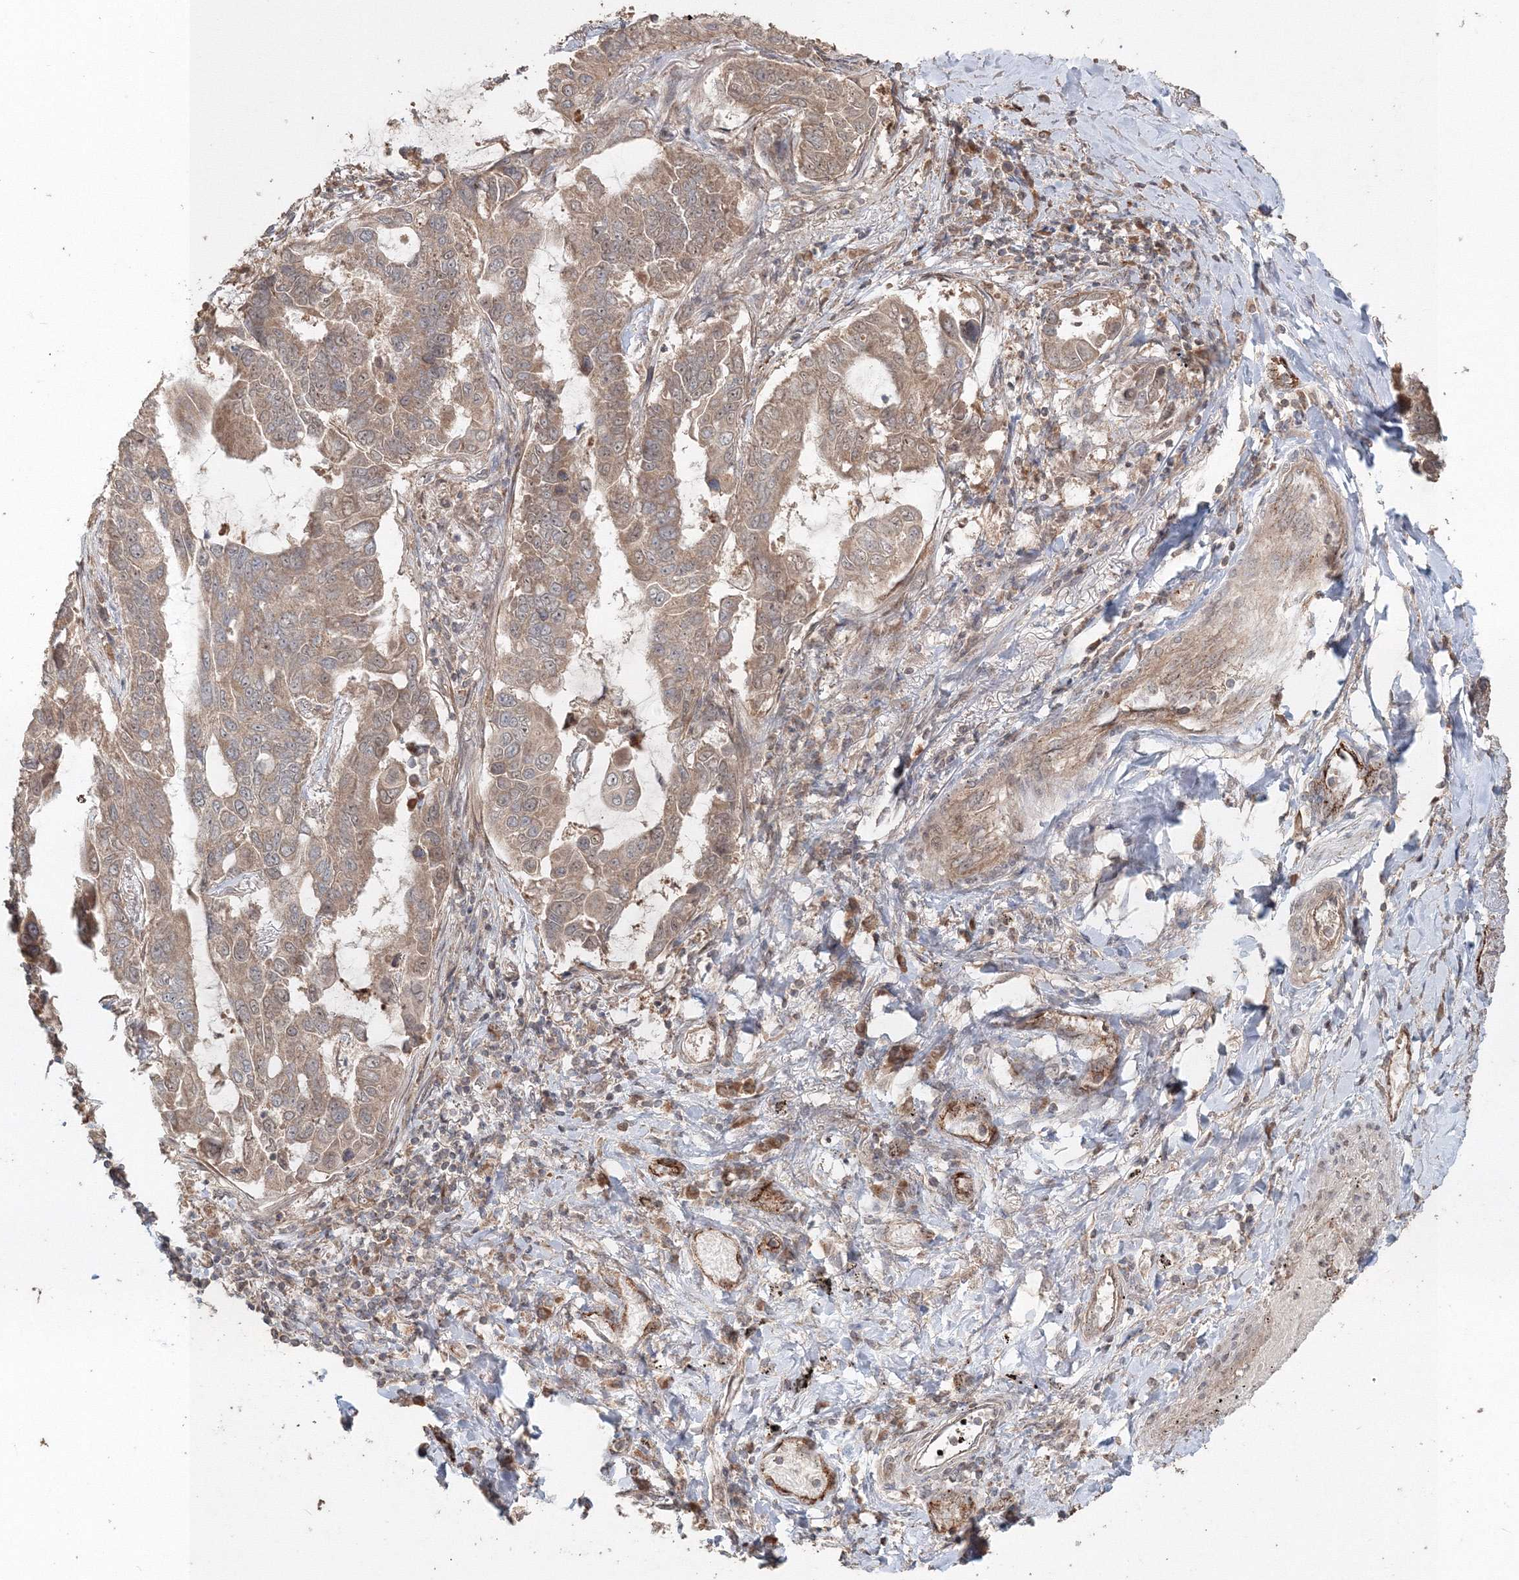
{"staining": {"intensity": "weak", "quantity": ">75%", "location": "cytoplasmic/membranous"}, "tissue": "lung cancer", "cell_type": "Tumor cells", "image_type": "cancer", "snomed": [{"axis": "morphology", "description": "Adenocarcinoma, NOS"}, {"axis": "topography", "description": "Lung"}], "caption": "Lung cancer stained for a protein reveals weak cytoplasmic/membranous positivity in tumor cells.", "gene": "ANAPC16", "patient": {"sex": "male", "age": 64}}